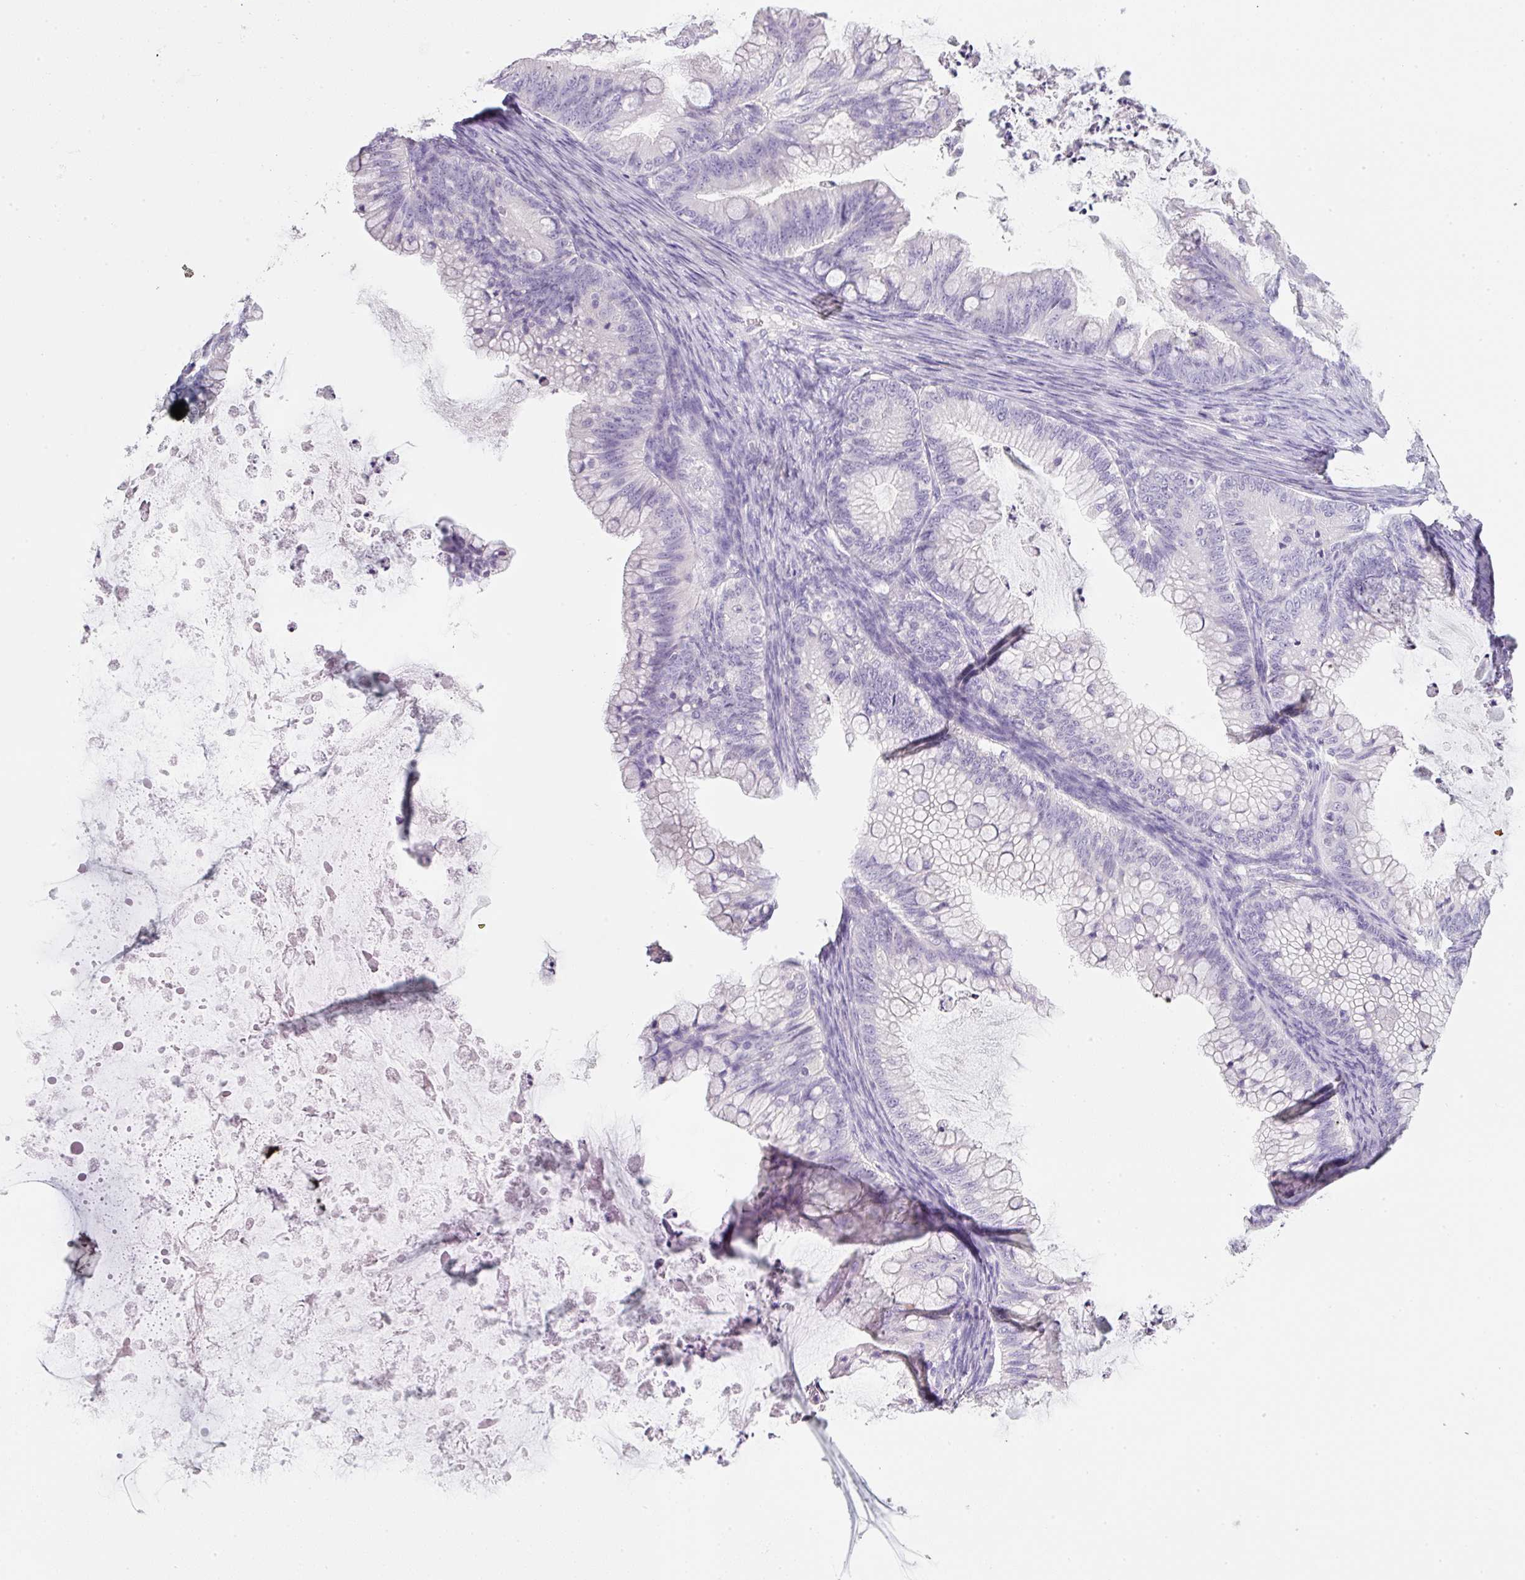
{"staining": {"intensity": "negative", "quantity": "none", "location": "none"}, "tissue": "ovarian cancer", "cell_type": "Tumor cells", "image_type": "cancer", "snomed": [{"axis": "morphology", "description": "Cystadenocarcinoma, mucinous, NOS"}, {"axis": "topography", "description": "Ovary"}], "caption": "Immunohistochemistry photomicrograph of human ovarian cancer (mucinous cystadenocarcinoma) stained for a protein (brown), which displays no expression in tumor cells.", "gene": "SLC2A2", "patient": {"sex": "female", "age": 35}}